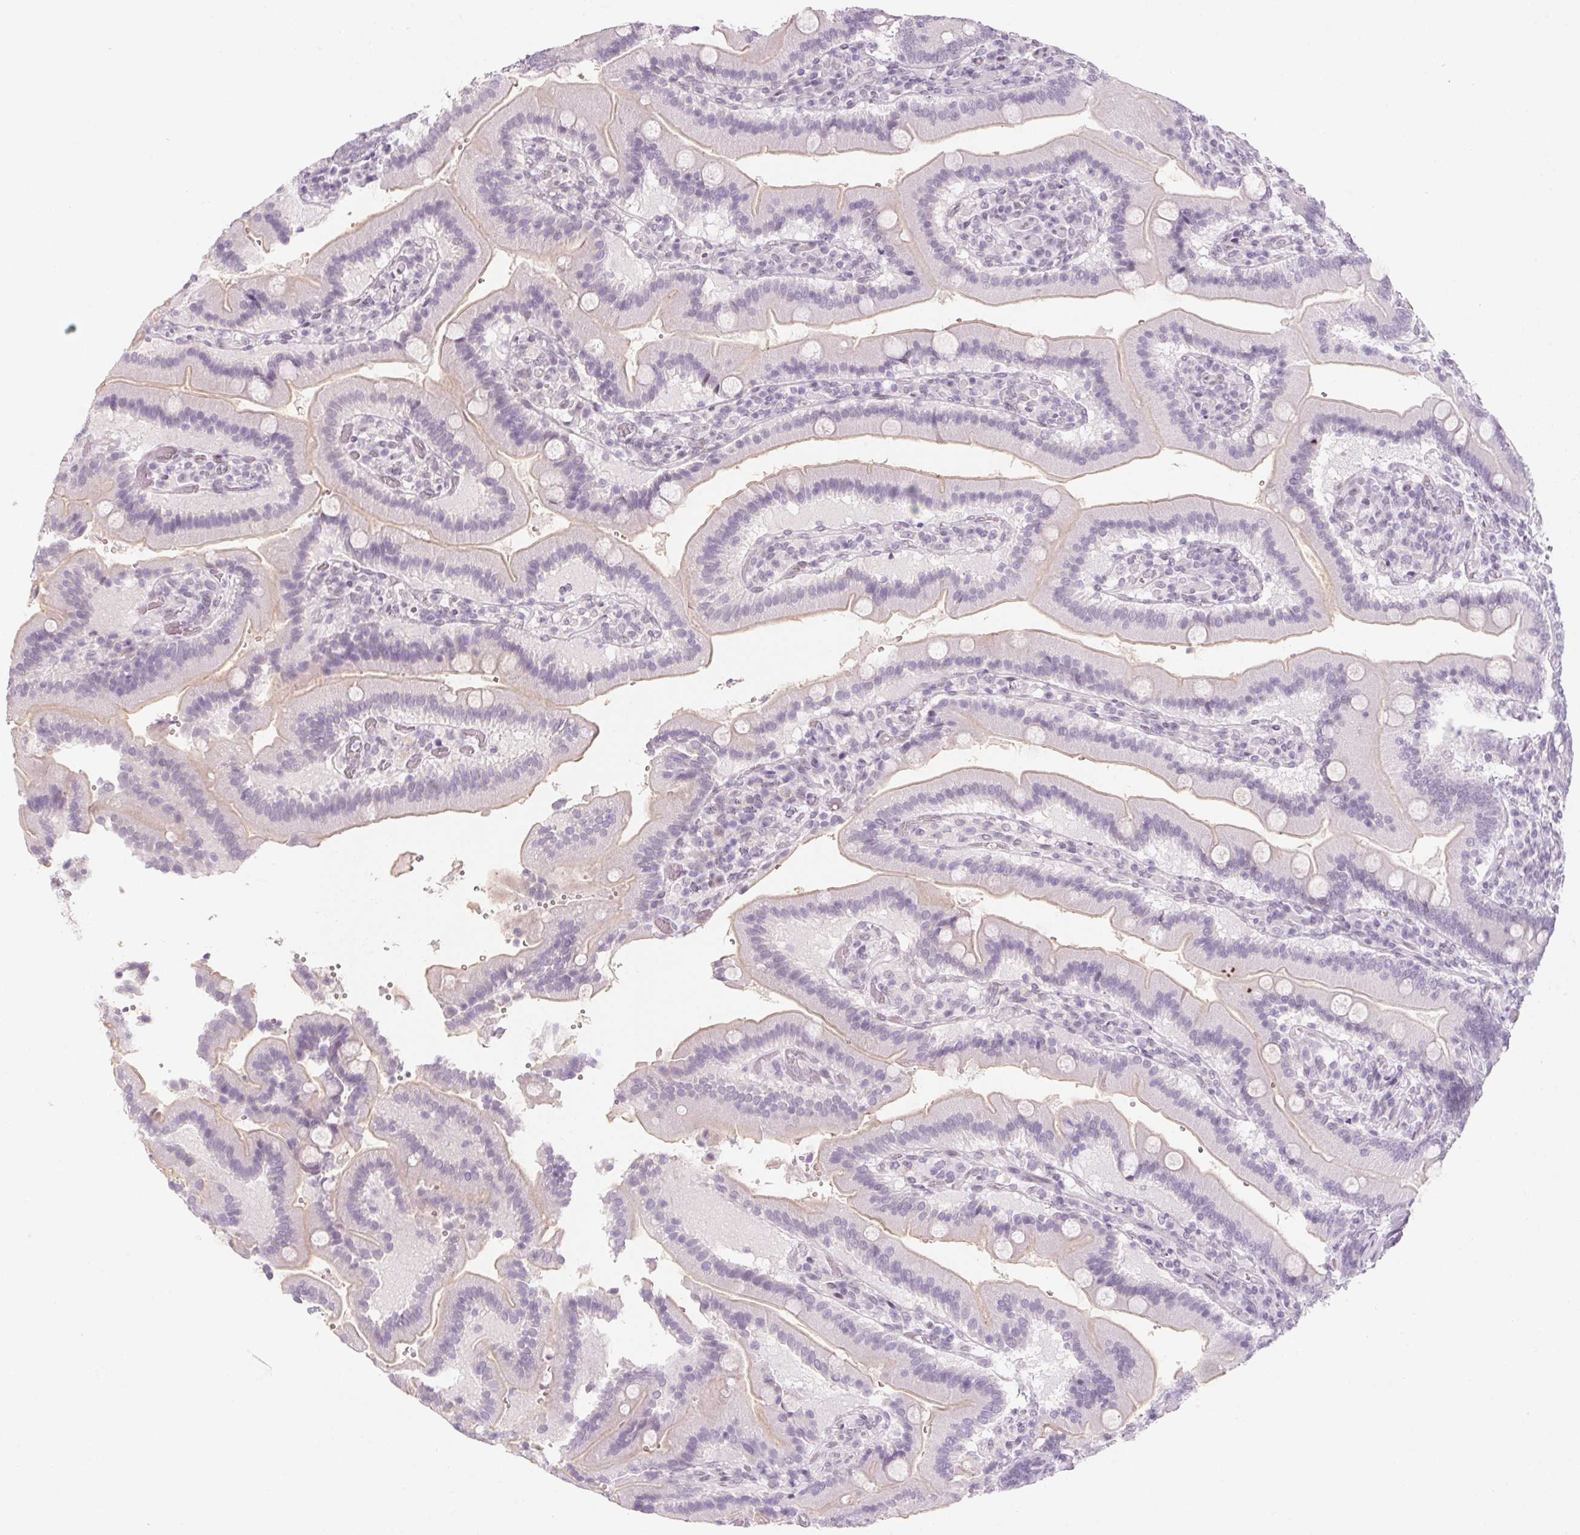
{"staining": {"intensity": "weak", "quantity": "<25%", "location": "cytoplasmic/membranous"}, "tissue": "duodenum", "cell_type": "Glandular cells", "image_type": "normal", "snomed": [{"axis": "morphology", "description": "Normal tissue, NOS"}, {"axis": "topography", "description": "Duodenum"}], "caption": "Immunohistochemical staining of normal human duodenum exhibits no significant expression in glandular cells.", "gene": "KCNQ2", "patient": {"sex": "female", "age": 62}}